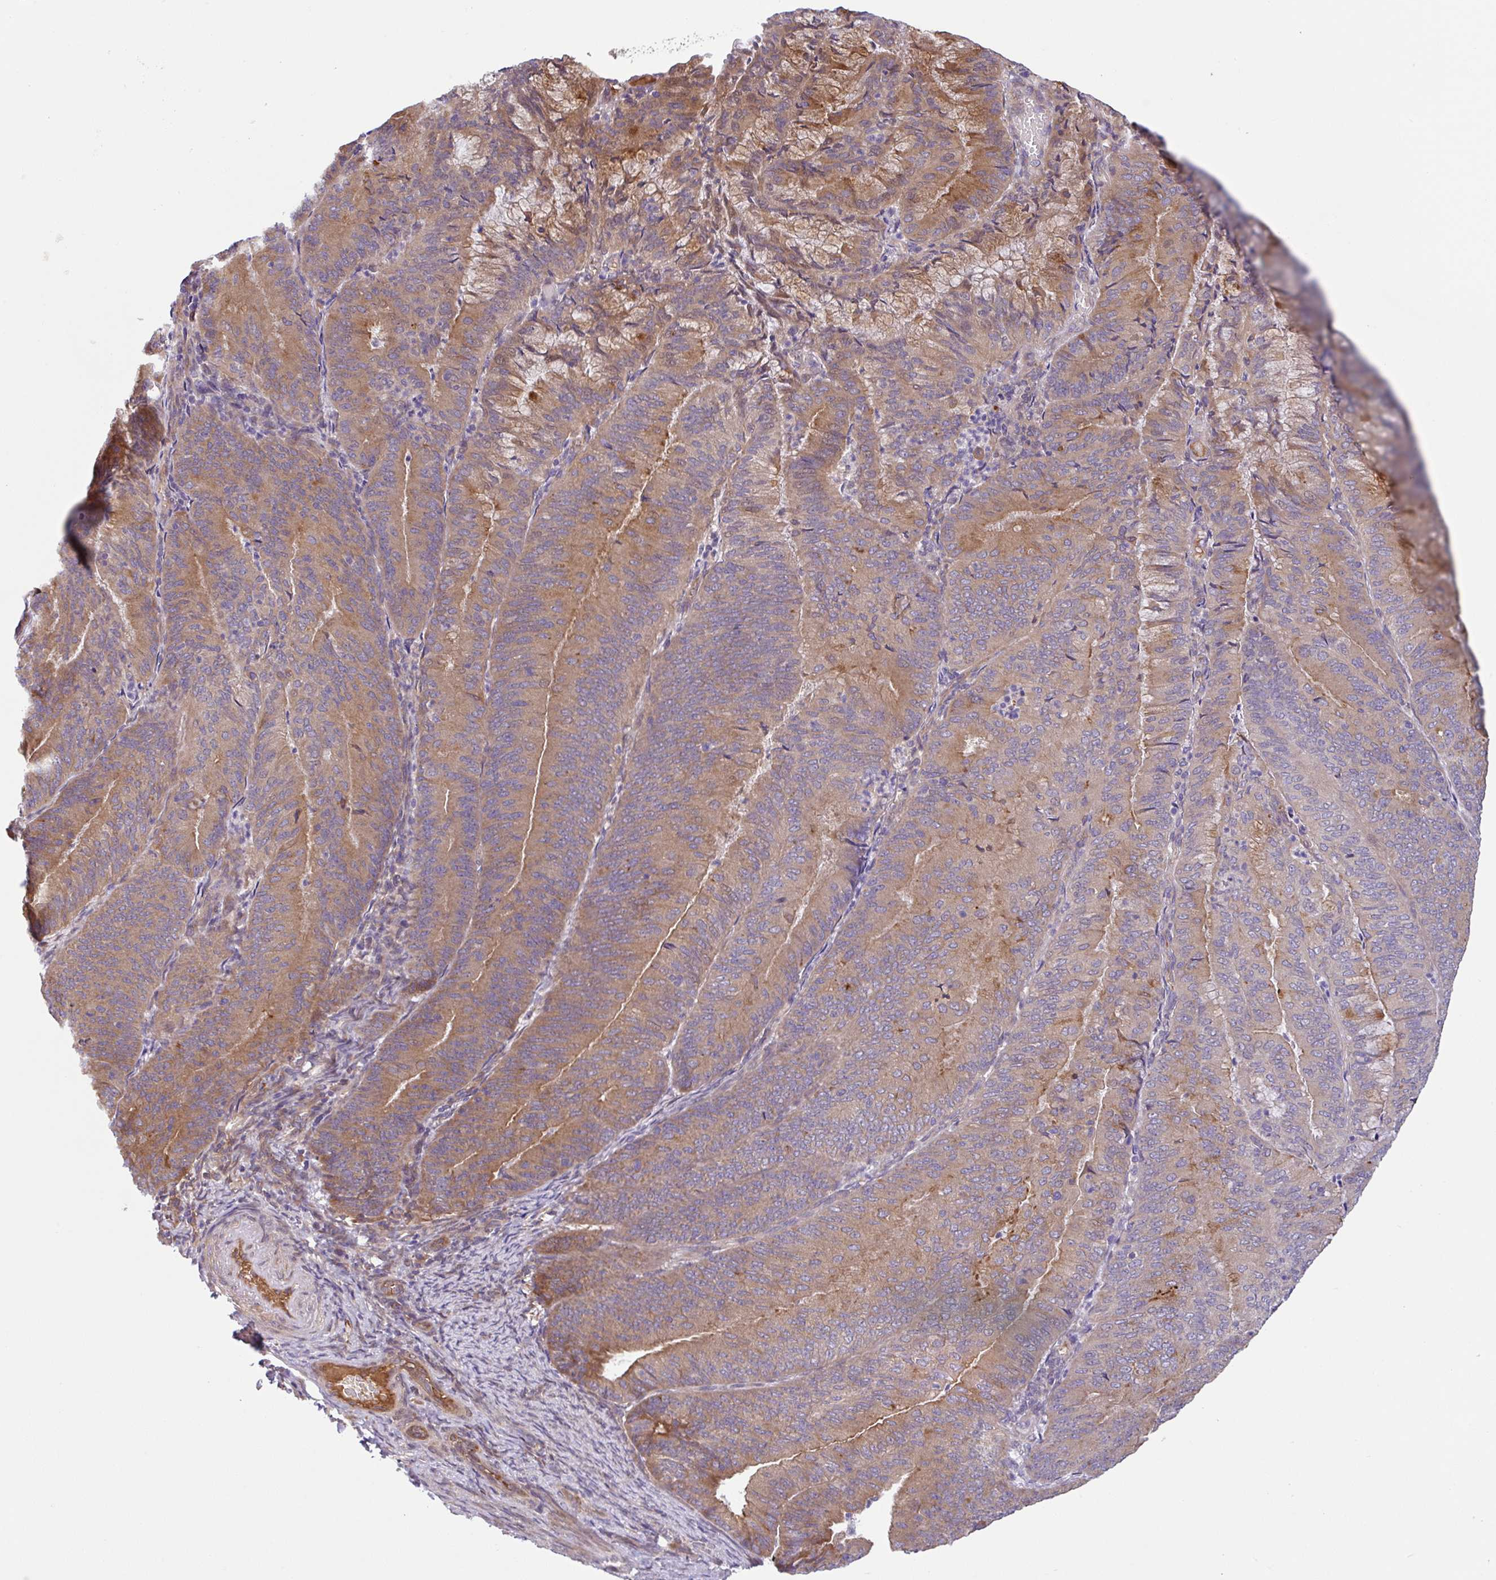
{"staining": {"intensity": "moderate", "quantity": "25%-75%", "location": "cytoplasmic/membranous"}, "tissue": "endometrial cancer", "cell_type": "Tumor cells", "image_type": "cancer", "snomed": [{"axis": "morphology", "description": "Adenocarcinoma, NOS"}, {"axis": "topography", "description": "Endometrium"}], "caption": "Immunohistochemistry (IHC) micrograph of neoplastic tissue: human endometrial cancer stained using IHC displays medium levels of moderate protein expression localized specifically in the cytoplasmic/membranous of tumor cells, appearing as a cytoplasmic/membranous brown color.", "gene": "UBE4A", "patient": {"sex": "female", "age": 57}}